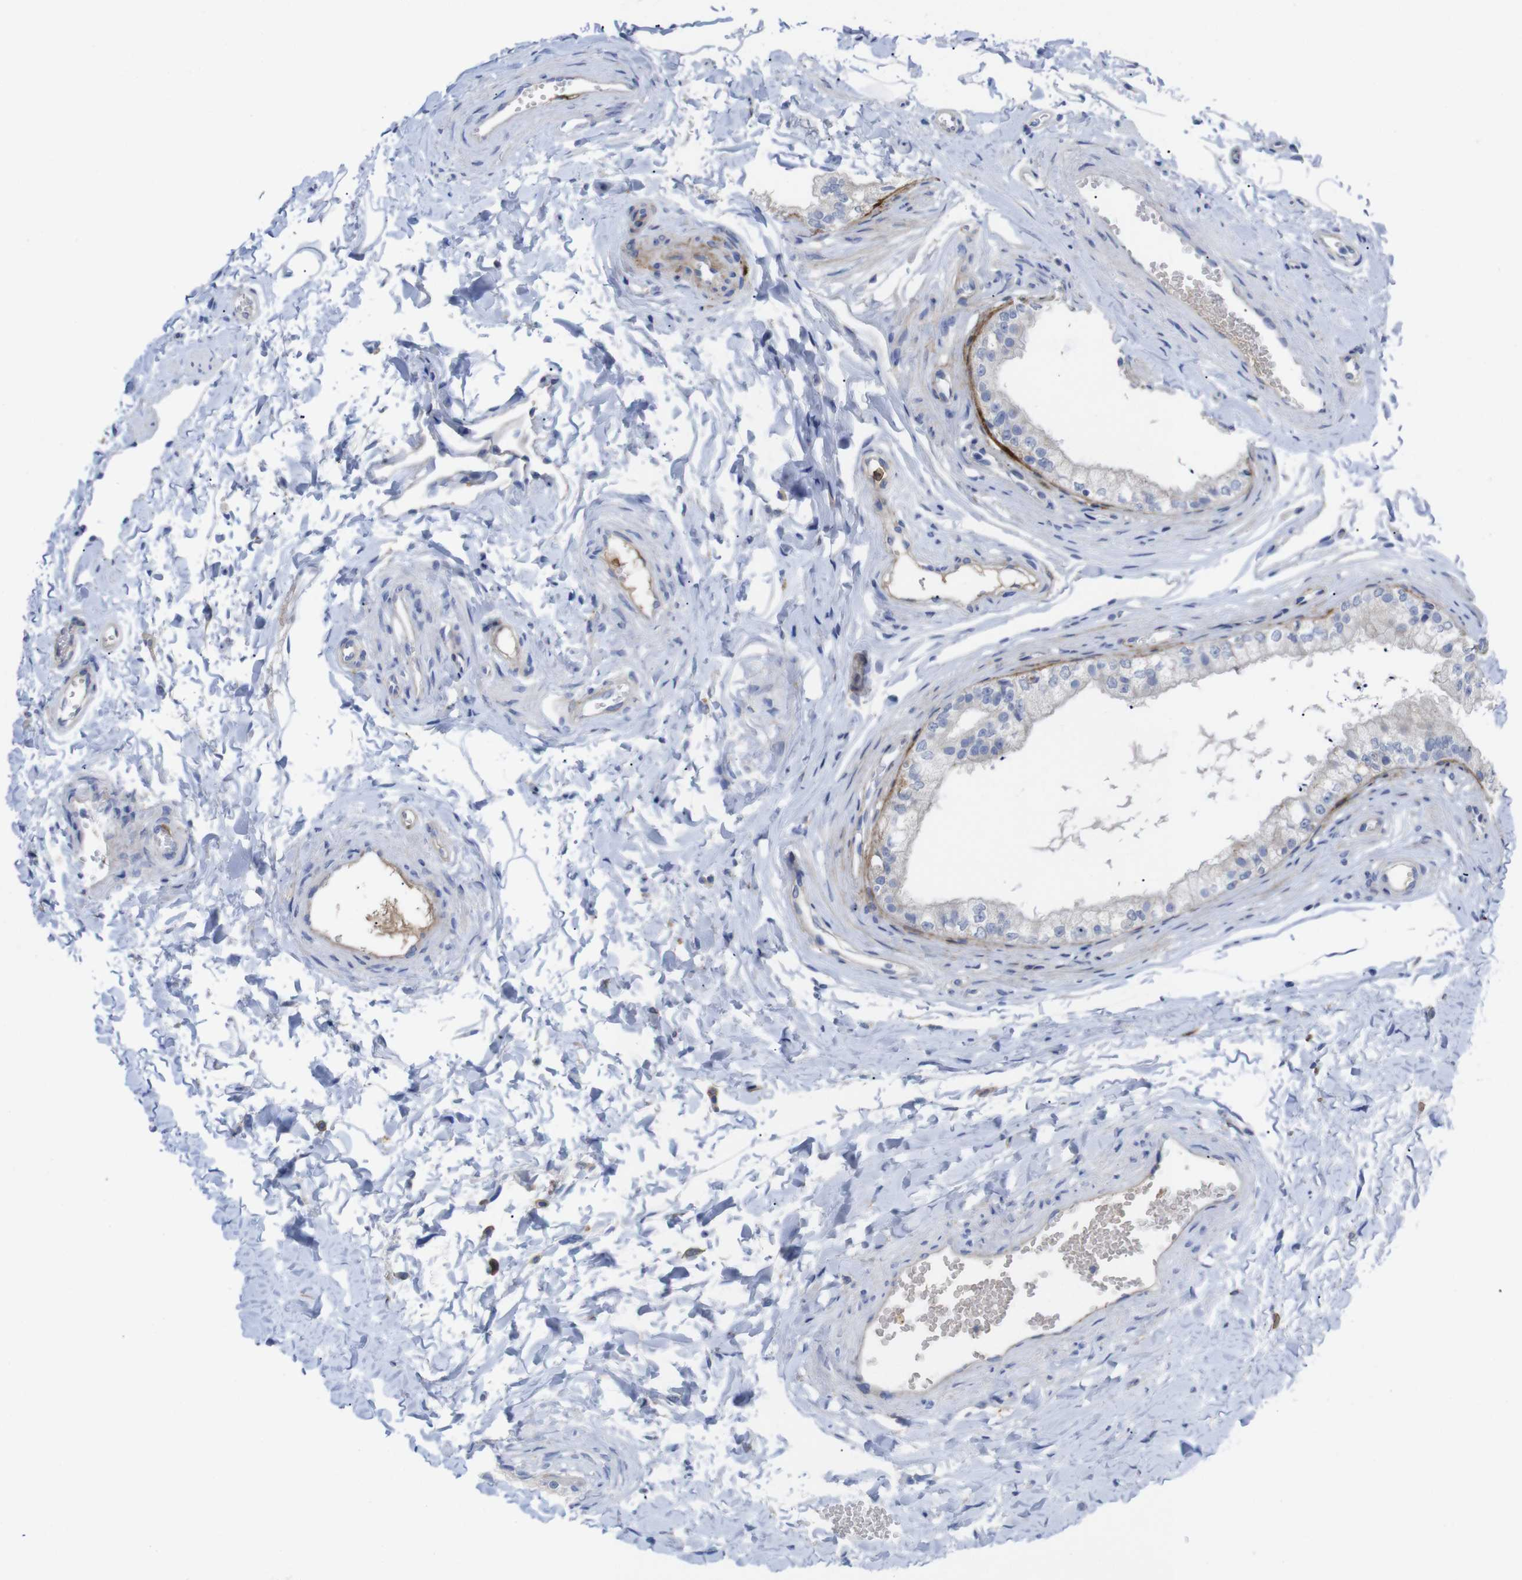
{"staining": {"intensity": "weak", "quantity": "<25%", "location": "cytoplasmic/membranous"}, "tissue": "epididymis", "cell_type": "Glandular cells", "image_type": "normal", "snomed": [{"axis": "morphology", "description": "Normal tissue, NOS"}, {"axis": "topography", "description": "Epididymis"}], "caption": "Photomicrograph shows no significant protein expression in glandular cells of unremarkable epididymis. (DAB (3,3'-diaminobenzidine) immunohistochemistry, high magnification).", "gene": "C5AR1", "patient": {"sex": "male", "age": 56}}